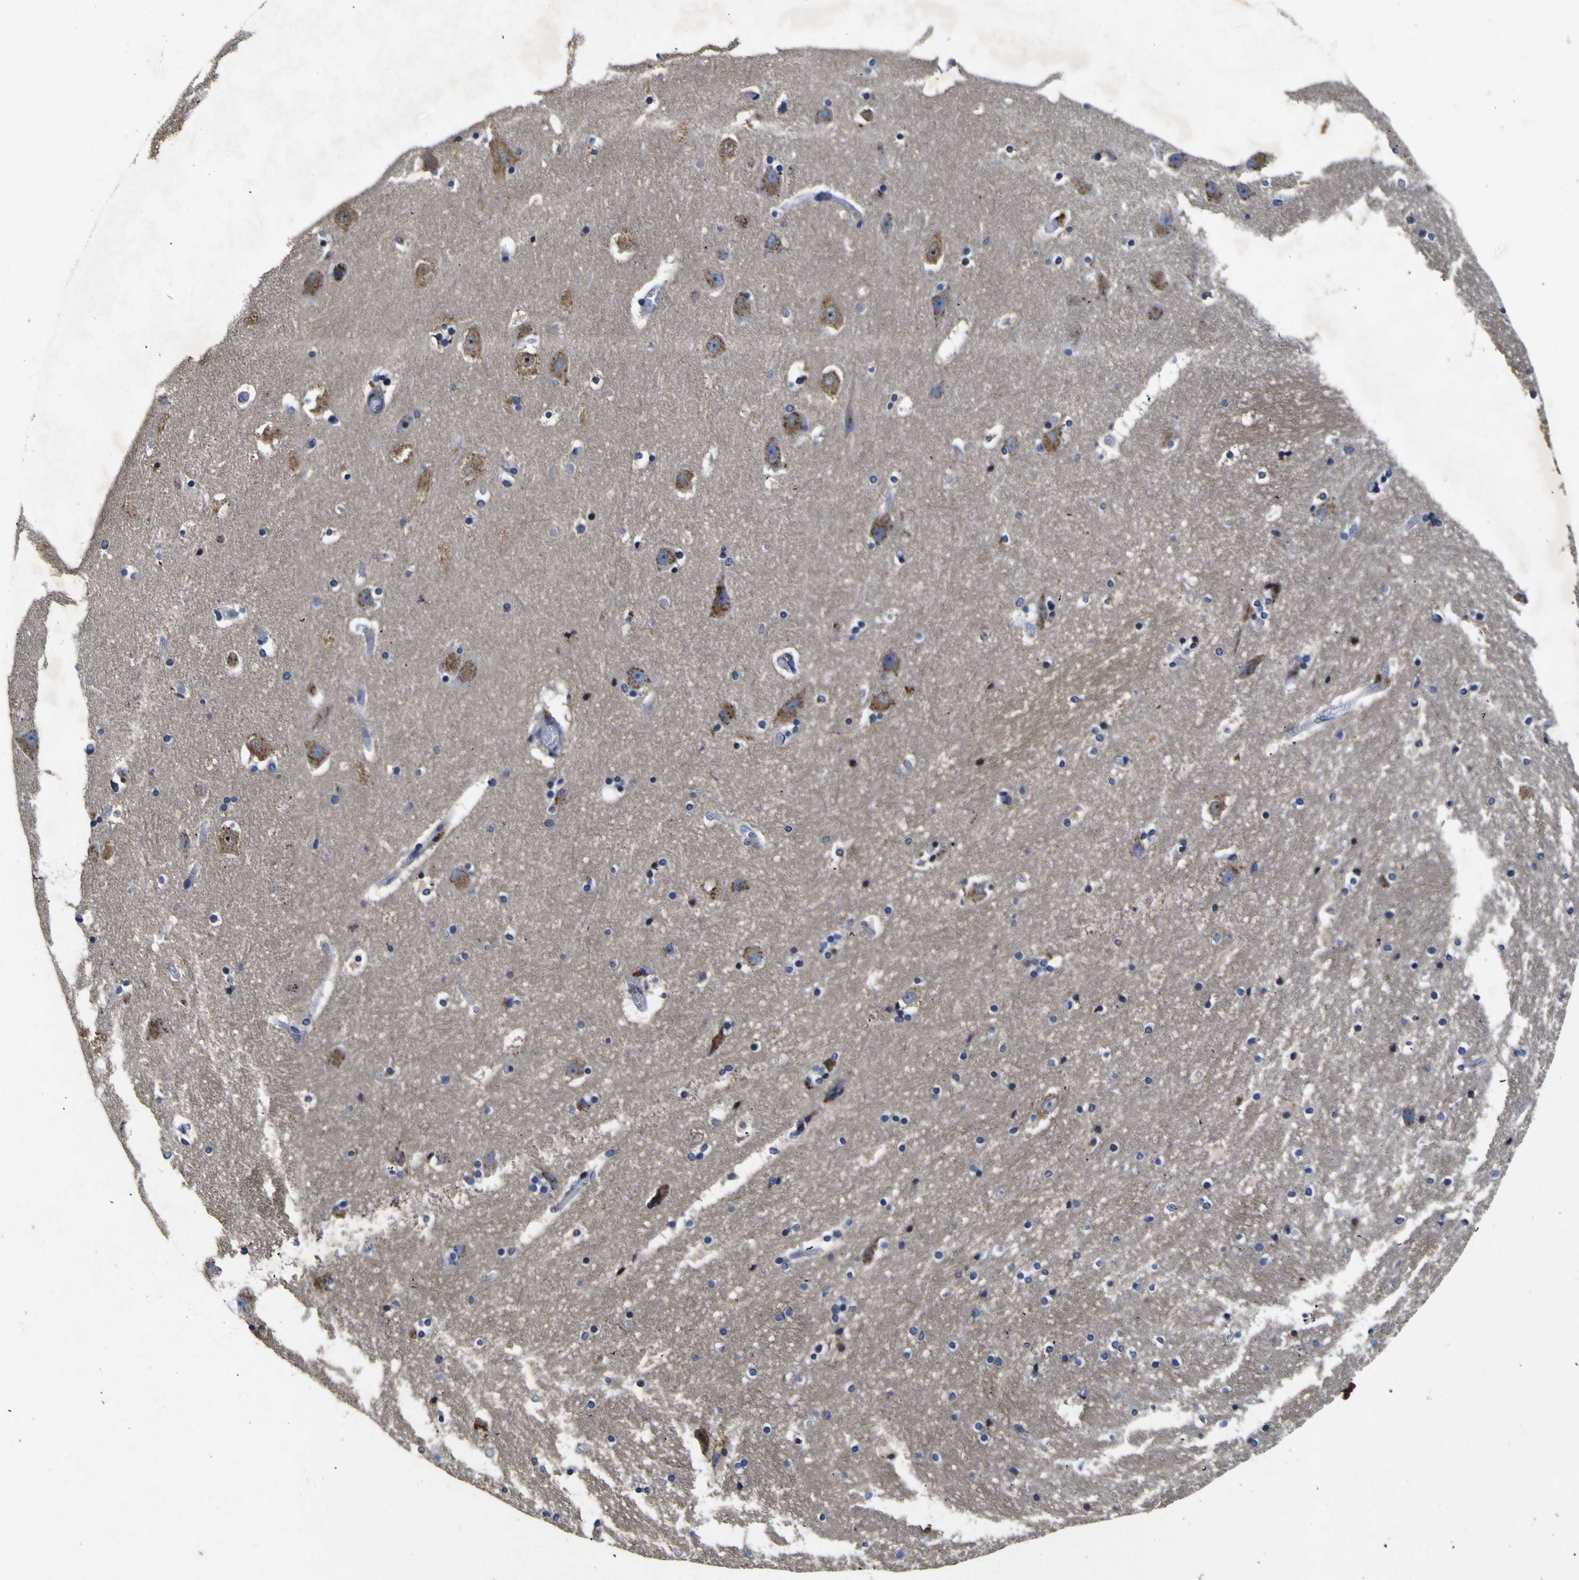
{"staining": {"intensity": "negative", "quantity": "none", "location": "none"}, "tissue": "hippocampus", "cell_type": "Glial cells", "image_type": "normal", "snomed": [{"axis": "morphology", "description": "Normal tissue, NOS"}, {"axis": "topography", "description": "Cerebellum"}], "caption": "Glial cells are negative for protein expression in benign human hippocampus. (Brightfield microscopy of DAB immunohistochemistry (IHC) at high magnification).", "gene": "COA1", "patient": {"sex": "female", "age": 29}}